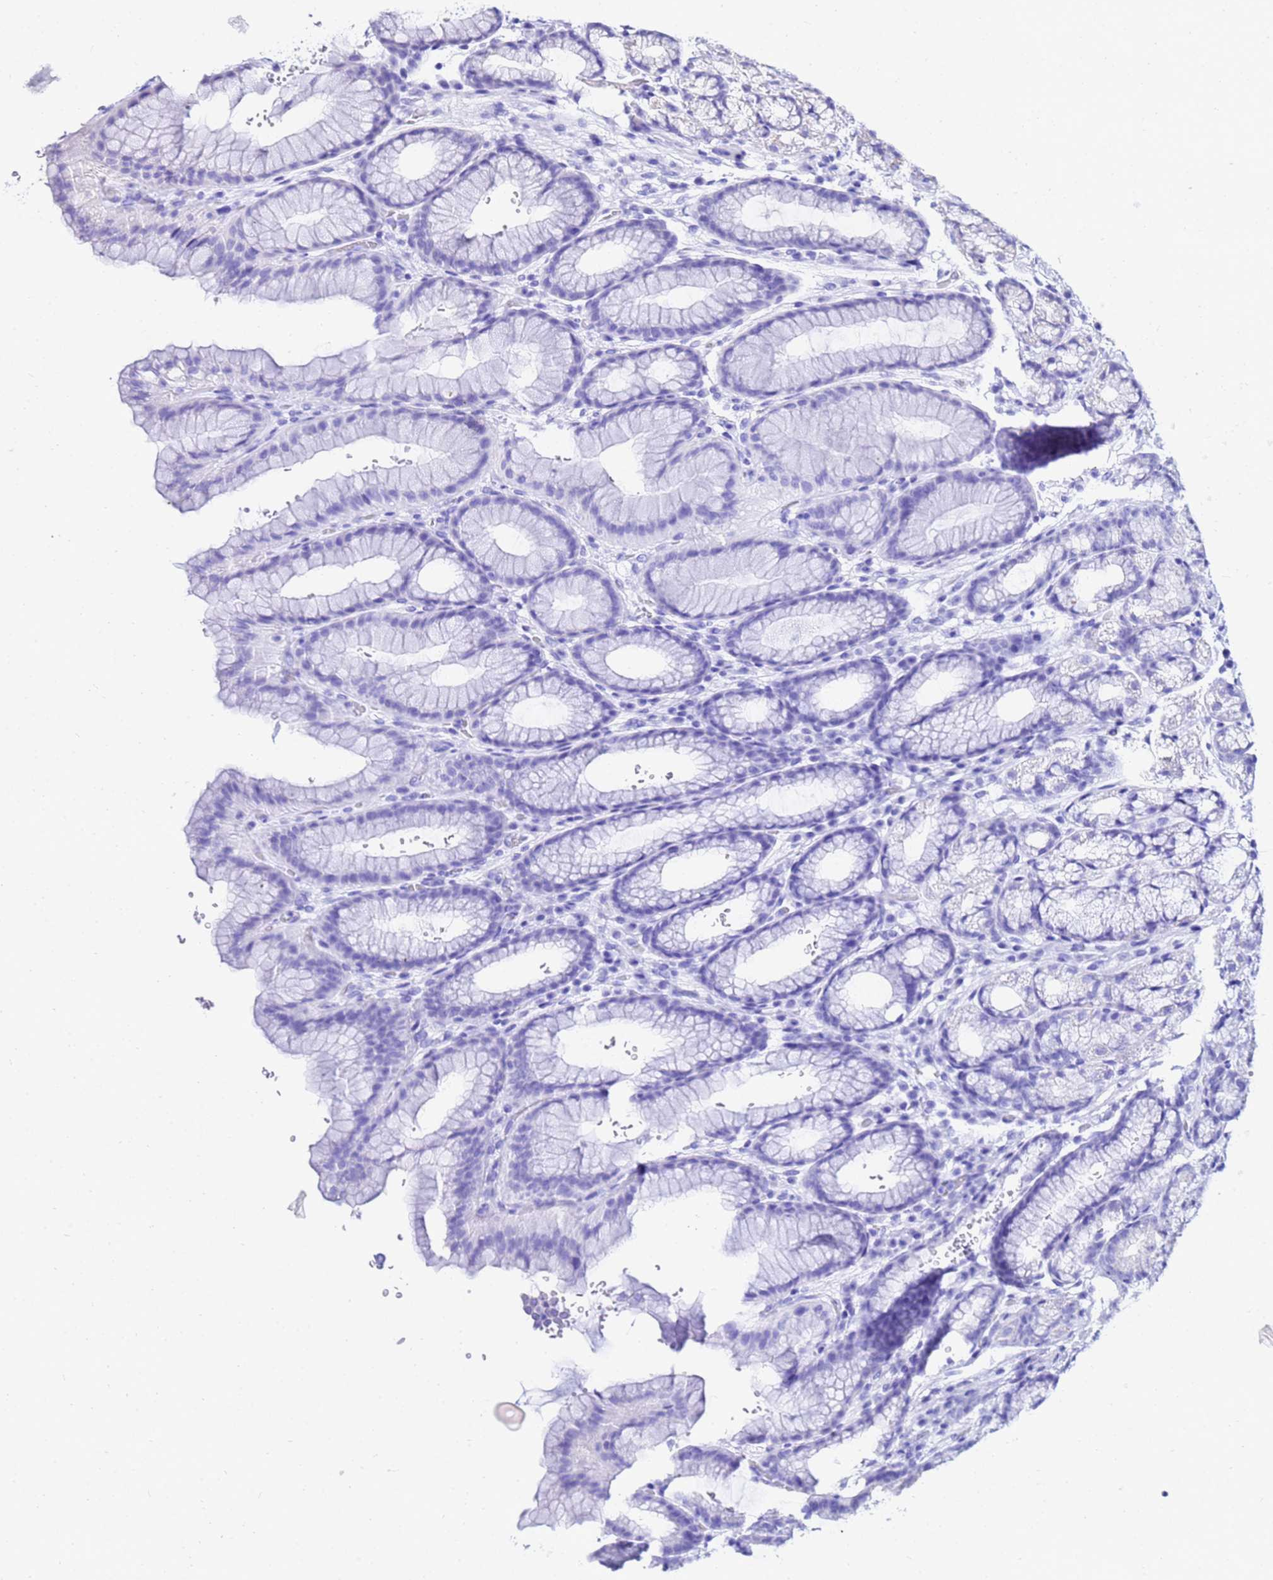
{"staining": {"intensity": "moderate", "quantity": "<25%", "location": "cytoplasmic/membranous"}, "tissue": "stomach", "cell_type": "Glandular cells", "image_type": "normal", "snomed": [{"axis": "morphology", "description": "Normal tissue, NOS"}, {"axis": "morphology", "description": "Adenocarcinoma, NOS"}, {"axis": "topography", "description": "Stomach"}], "caption": "Immunohistochemical staining of unremarkable human stomach reveals moderate cytoplasmic/membranous protein positivity in about <25% of glandular cells. (brown staining indicates protein expression, while blue staining denotes nuclei).", "gene": "COX14", "patient": {"sex": "male", "age": 57}}